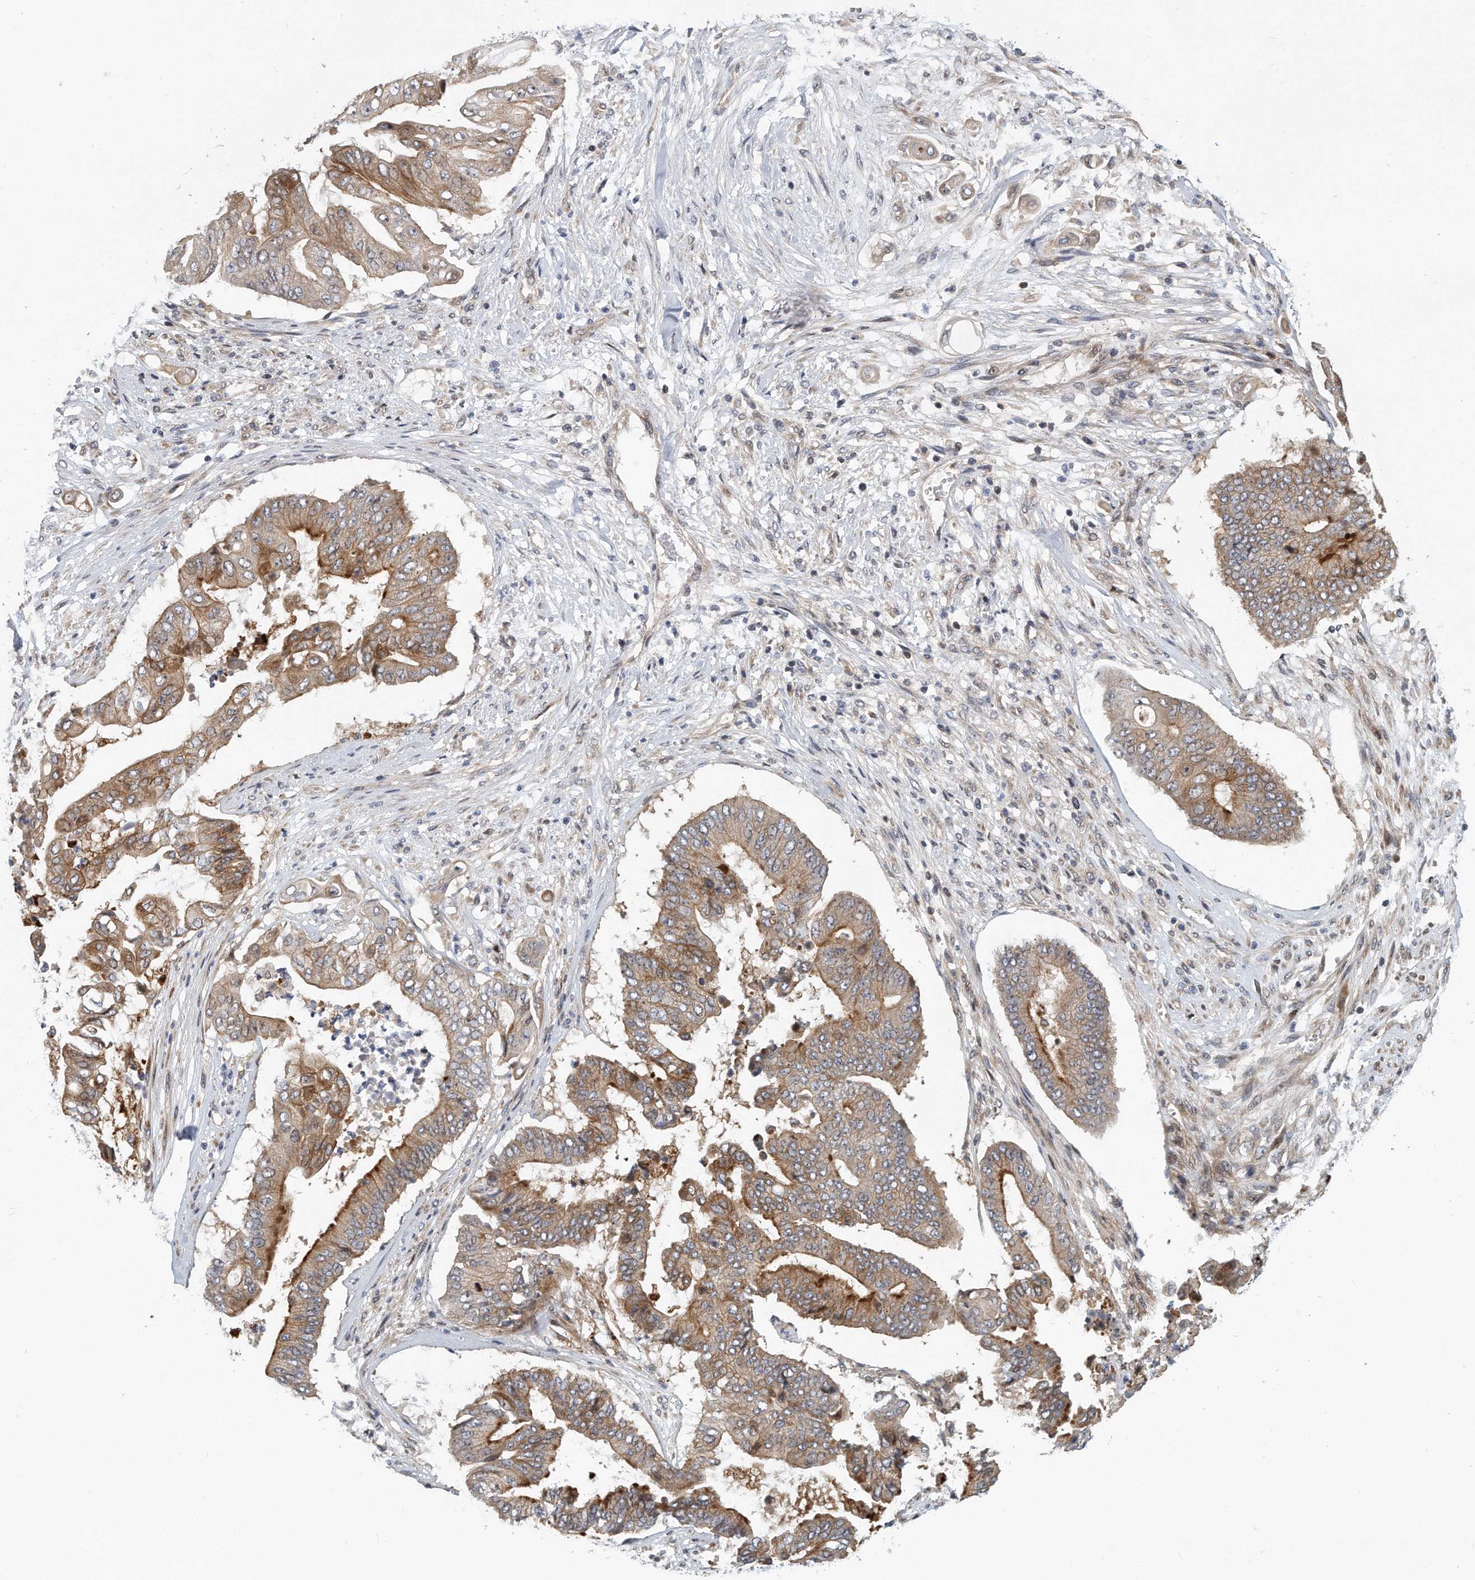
{"staining": {"intensity": "moderate", "quantity": ">75%", "location": "cytoplasmic/membranous"}, "tissue": "pancreatic cancer", "cell_type": "Tumor cells", "image_type": "cancer", "snomed": [{"axis": "morphology", "description": "Adenocarcinoma, NOS"}, {"axis": "topography", "description": "Pancreas"}], "caption": "The micrograph displays staining of pancreatic cancer (adenocarcinoma), revealing moderate cytoplasmic/membranous protein expression (brown color) within tumor cells.", "gene": "PCDH8", "patient": {"sex": "female", "age": 77}}